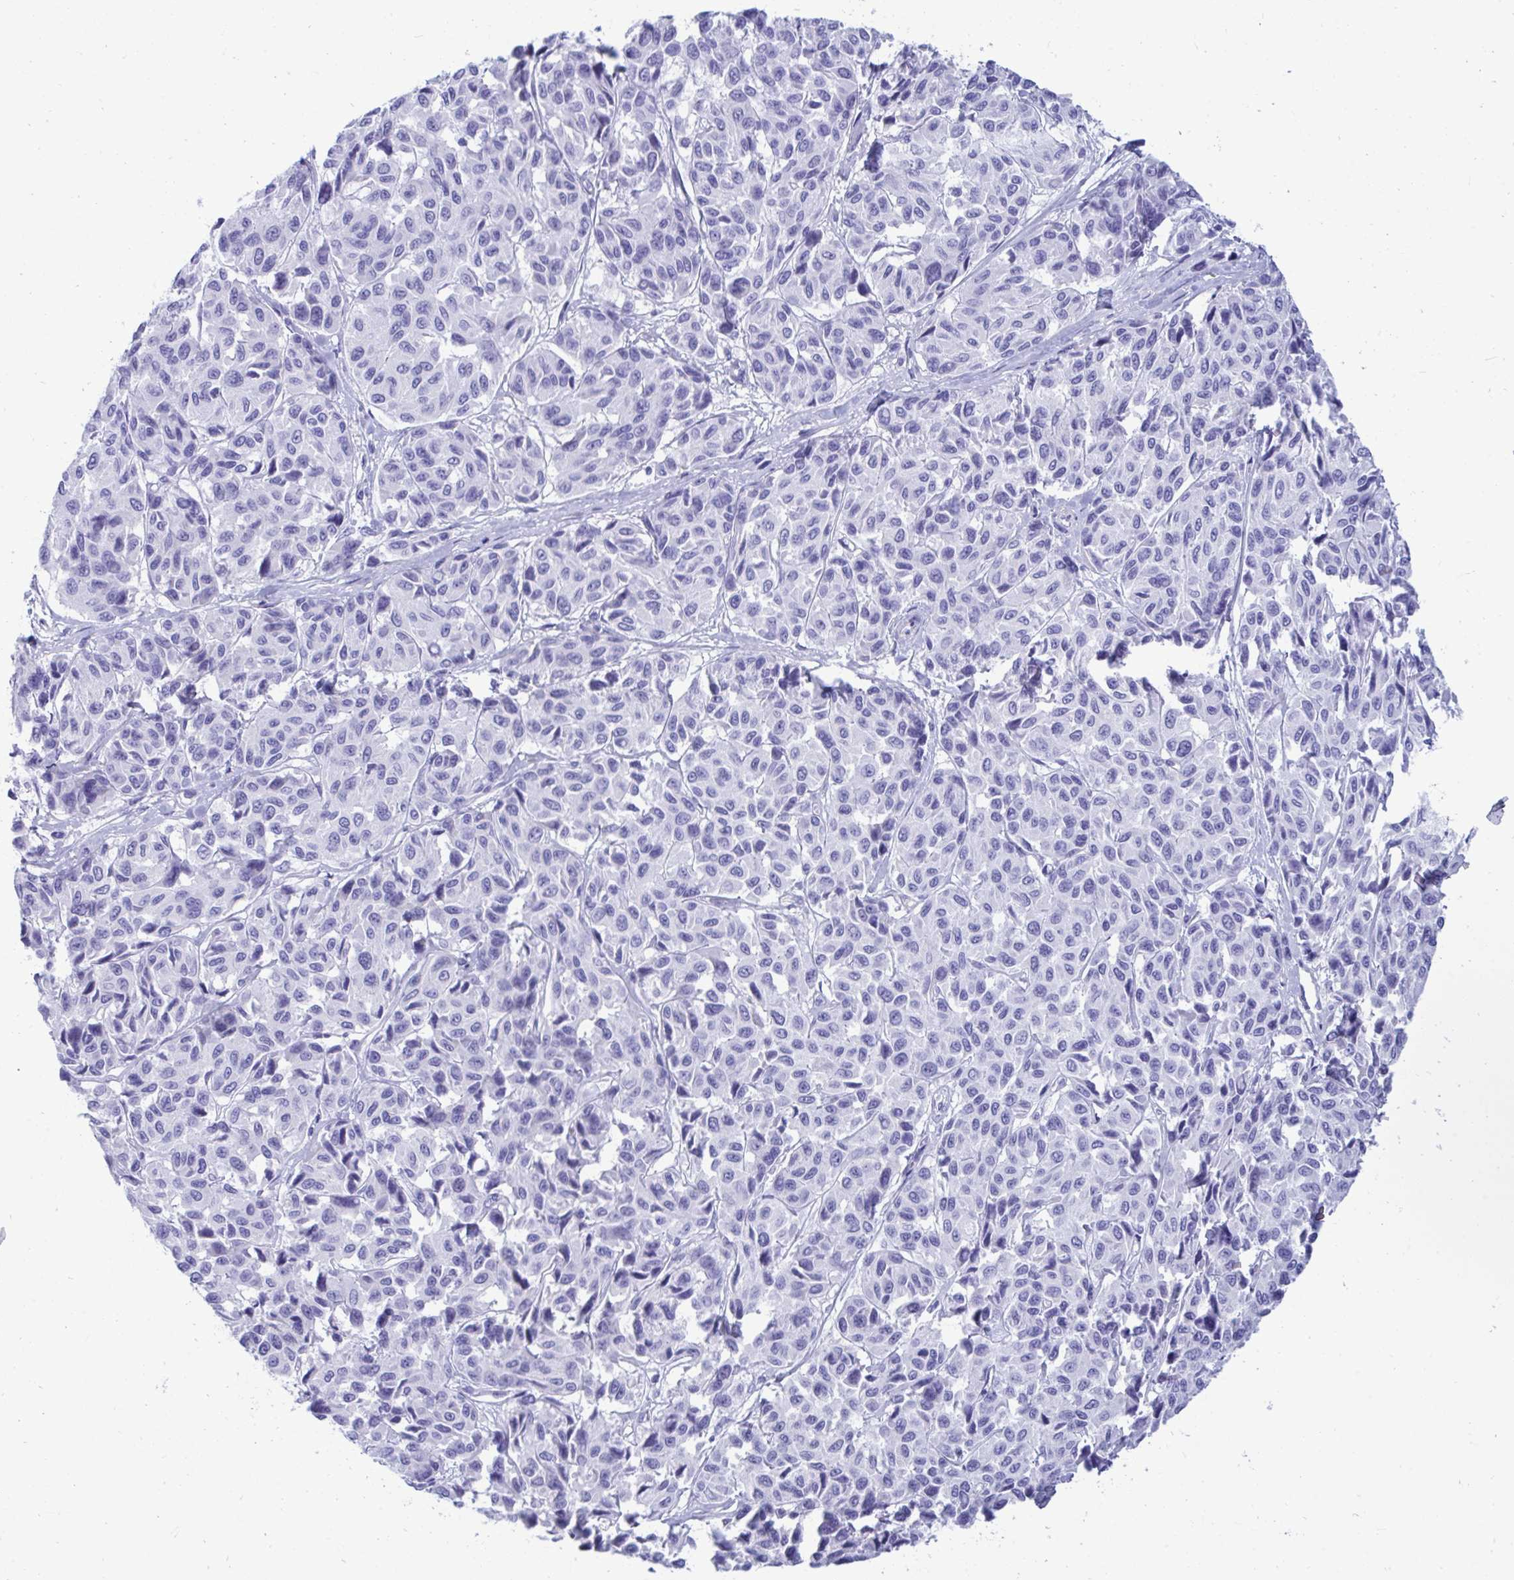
{"staining": {"intensity": "negative", "quantity": "none", "location": "none"}, "tissue": "melanoma", "cell_type": "Tumor cells", "image_type": "cancer", "snomed": [{"axis": "morphology", "description": "Malignant melanoma, NOS"}, {"axis": "topography", "description": "Skin"}], "caption": "An image of human malignant melanoma is negative for staining in tumor cells.", "gene": "SHISA8", "patient": {"sex": "female", "age": 66}}